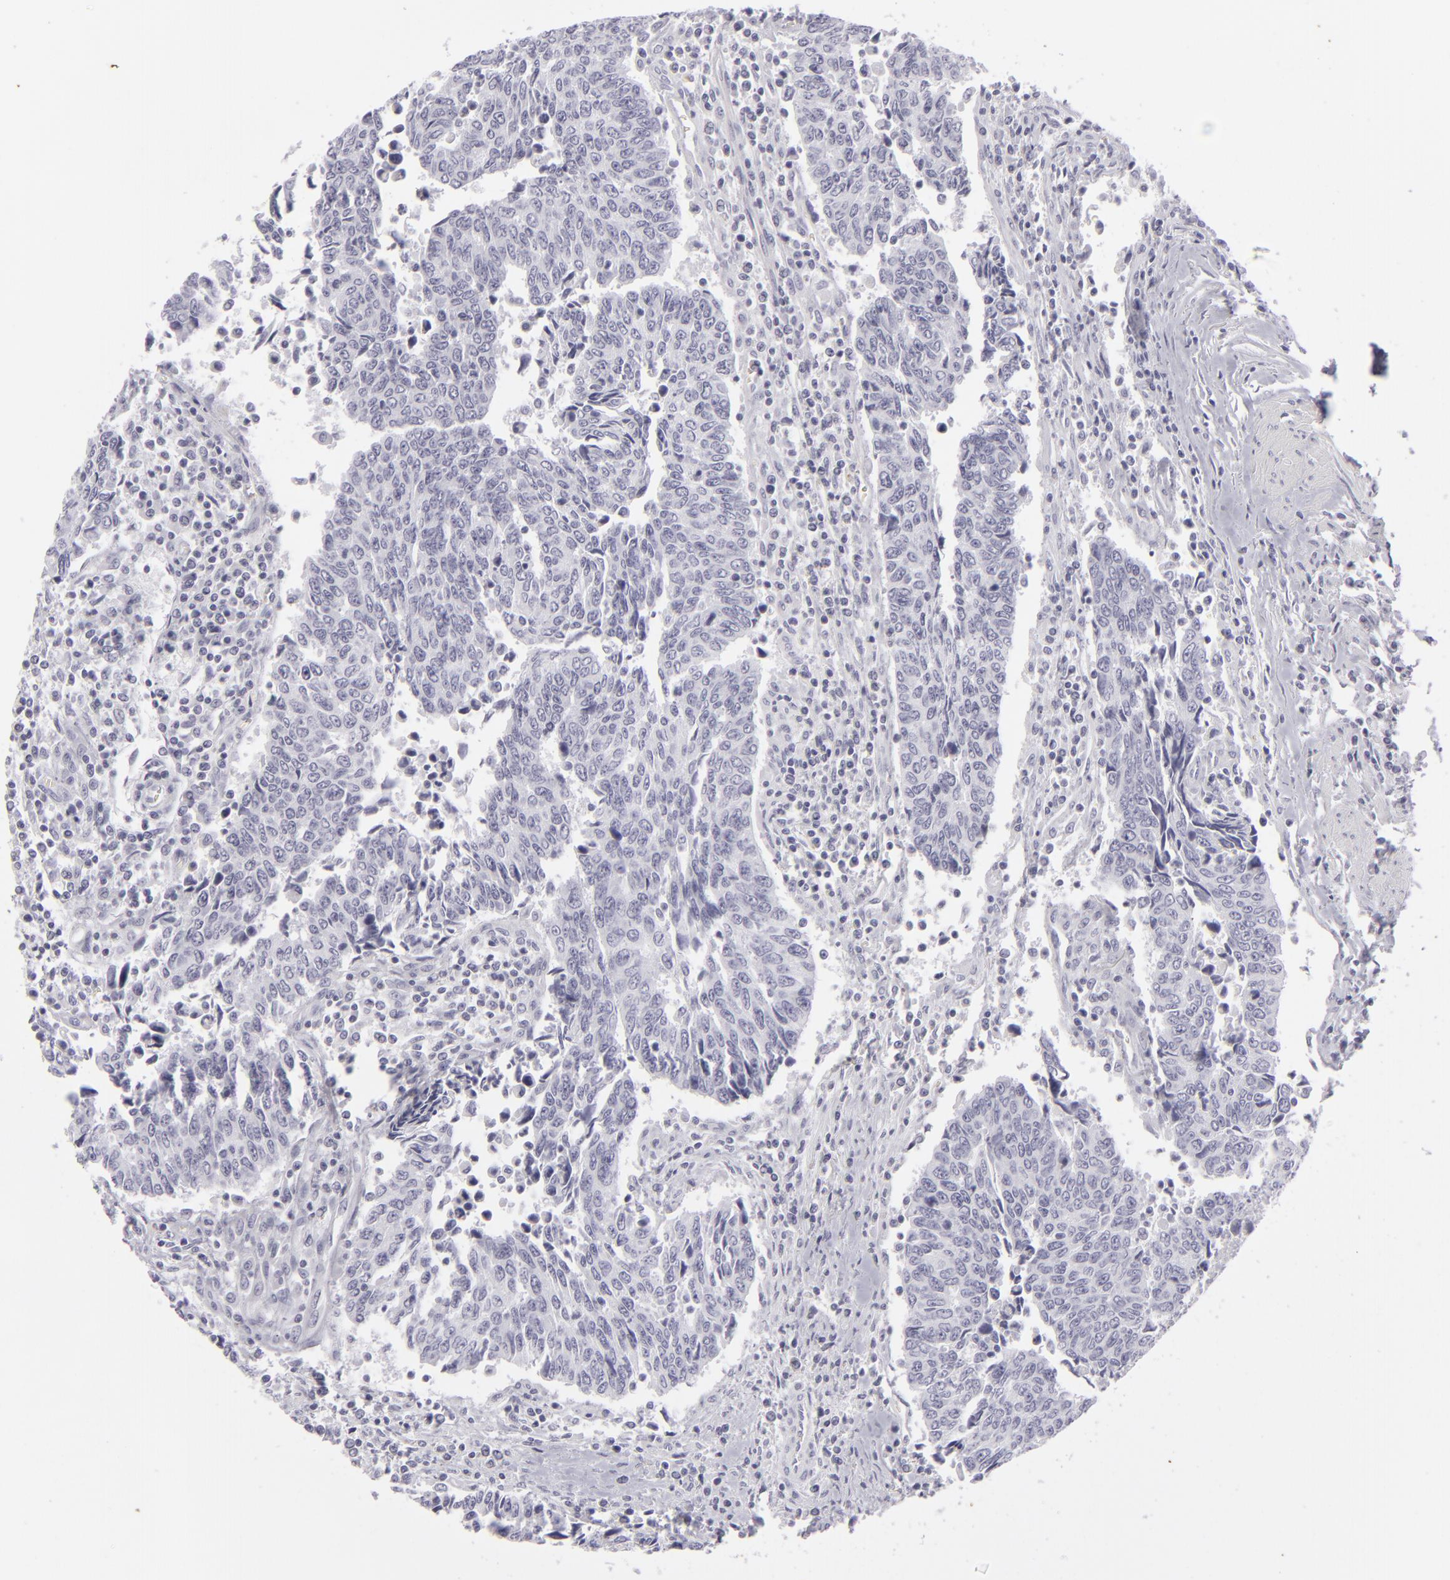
{"staining": {"intensity": "negative", "quantity": "none", "location": "none"}, "tissue": "urothelial cancer", "cell_type": "Tumor cells", "image_type": "cancer", "snomed": [{"axis": "morphology", "description": "Urothelial carcinoma, High grade"}, {"axis": "topography", "description": "Urinary bladder"}], "caption": "High magnification brightfield microscopy of high-grade urothelial carcinoma stained with DAB (brown) and counterstained with hematoxylin (blue): tumor cells show no significant staining. Brightfield microscopy of immunohistochemistry stained with DAB (3,3'-diaminobenzidine) (brown) and hematoxylin (blue), captured at high magnification.", "gene": "KRT1", "patient": {"sex": "male", "age": 86}}